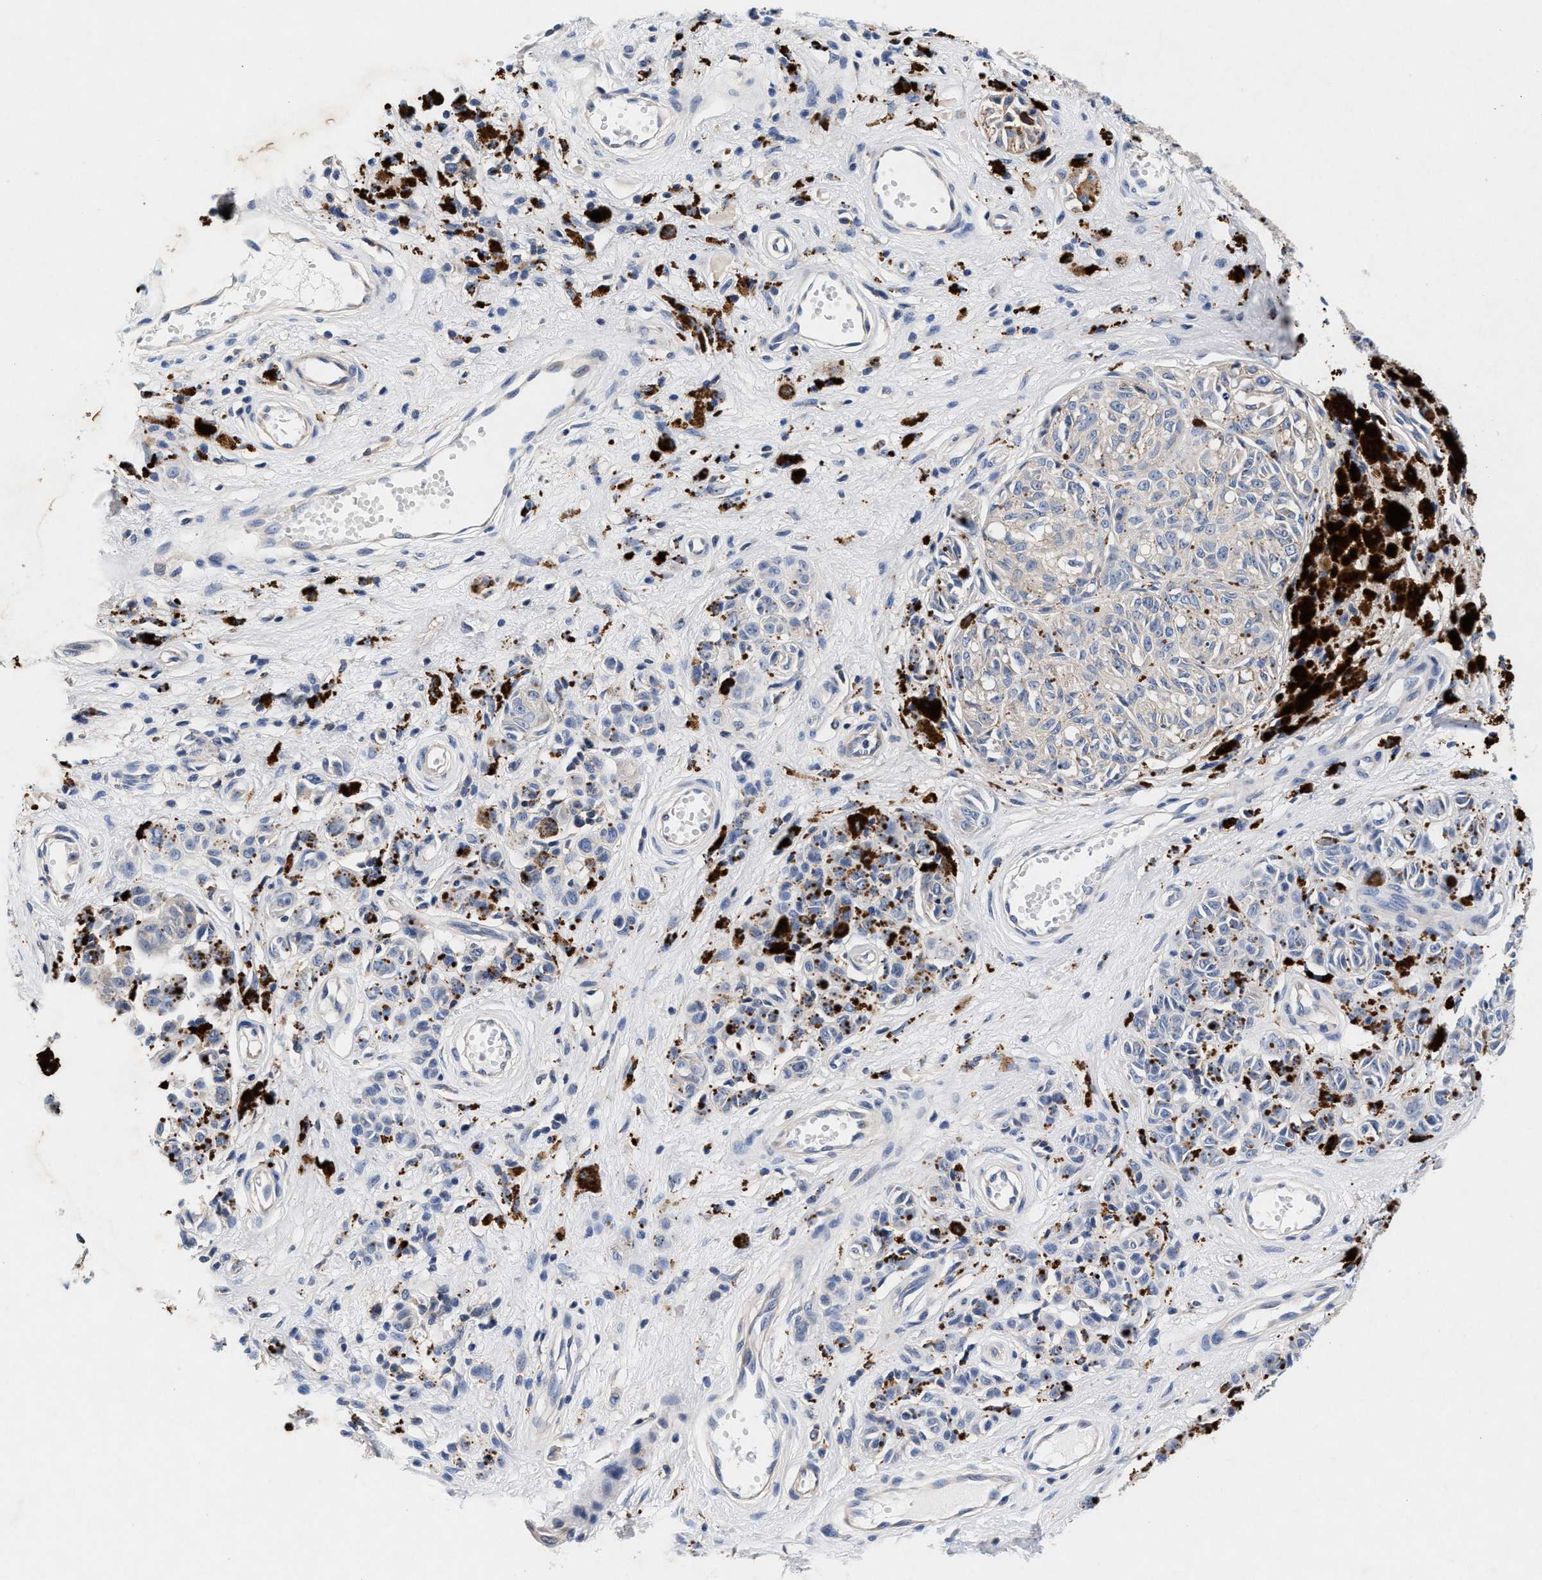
{"staining": {"intensity": "negative", "quantity": "none", "location": "none"}, "tissue": "melanoma", "cell_type": "Tumor cells", "image_type": "cancer", "snomed": [{"axis": "morphology", "description": "Malignant melanoma, NOS"}, {"axis": "topography", "description": "Skin"}], "caption": "There is no significant positivity in tumor cells of malignant melanoma. (DAB IHC with hematoxylin counter stain).", "gene": "GNAI3", "patient": {"sex": "female", "age": 64}}